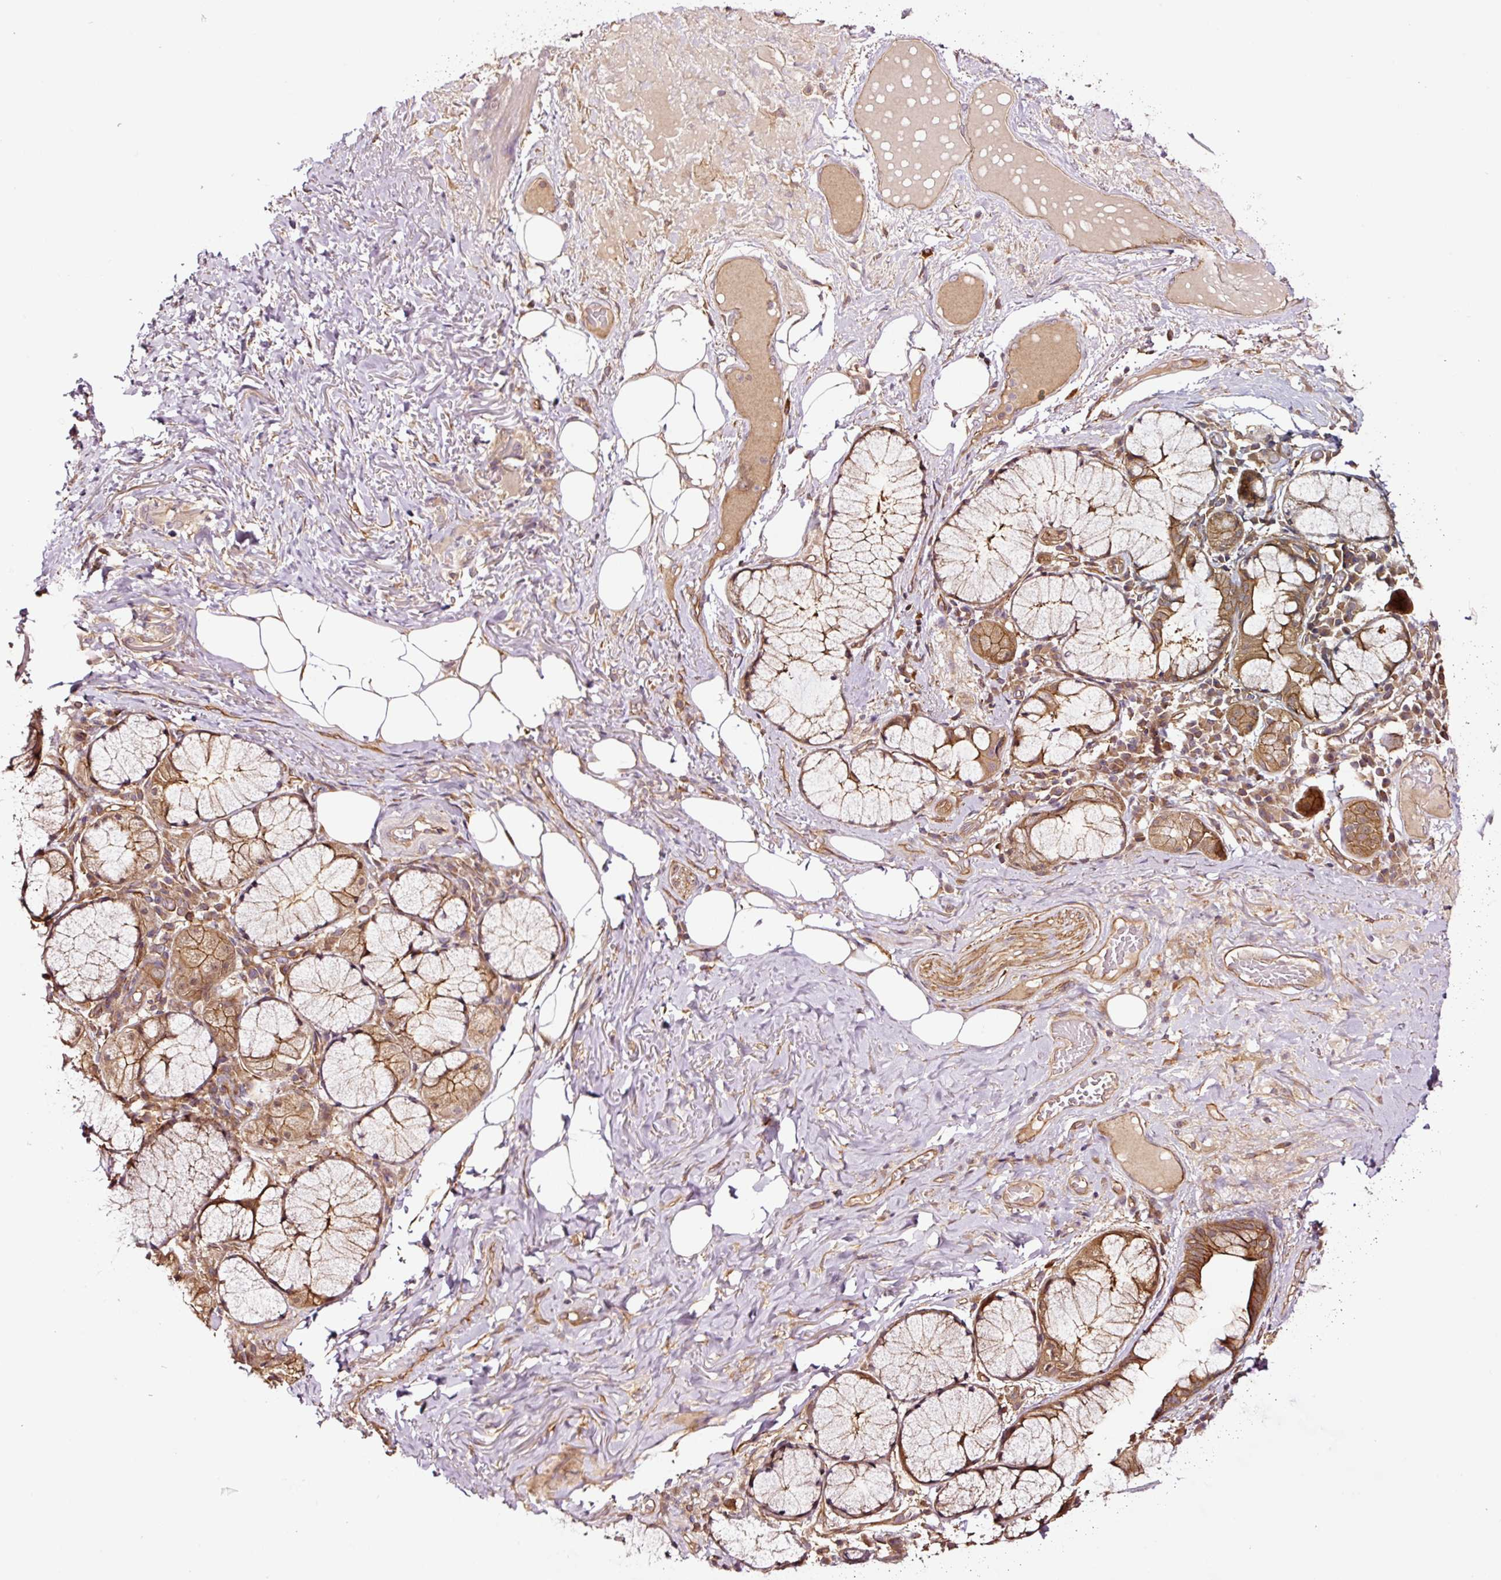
{"staining": {"intensity": "moderate", "quantity": "<25%", "location": "cytoplasmic/membranous"}, "tissue": "adipose tissue", "cell_type": "Adipocytes", "image_type": "normal", "snomed": [{"axis": "morphology", "description": "Normal tissue, NOS"}, {"axis": "topography", "description": "Cartilage tissue"}, {"axis": "topography", "description": "Bronchus"}], "caption": "Moderate cytoplasmic/membranous expression for a protein is present in approximately <25% of adipocytes of normal adipose tissue using immunohistochemistry.", "gene": "METAP1", "patient": {"sex": "male", "age": 56}}